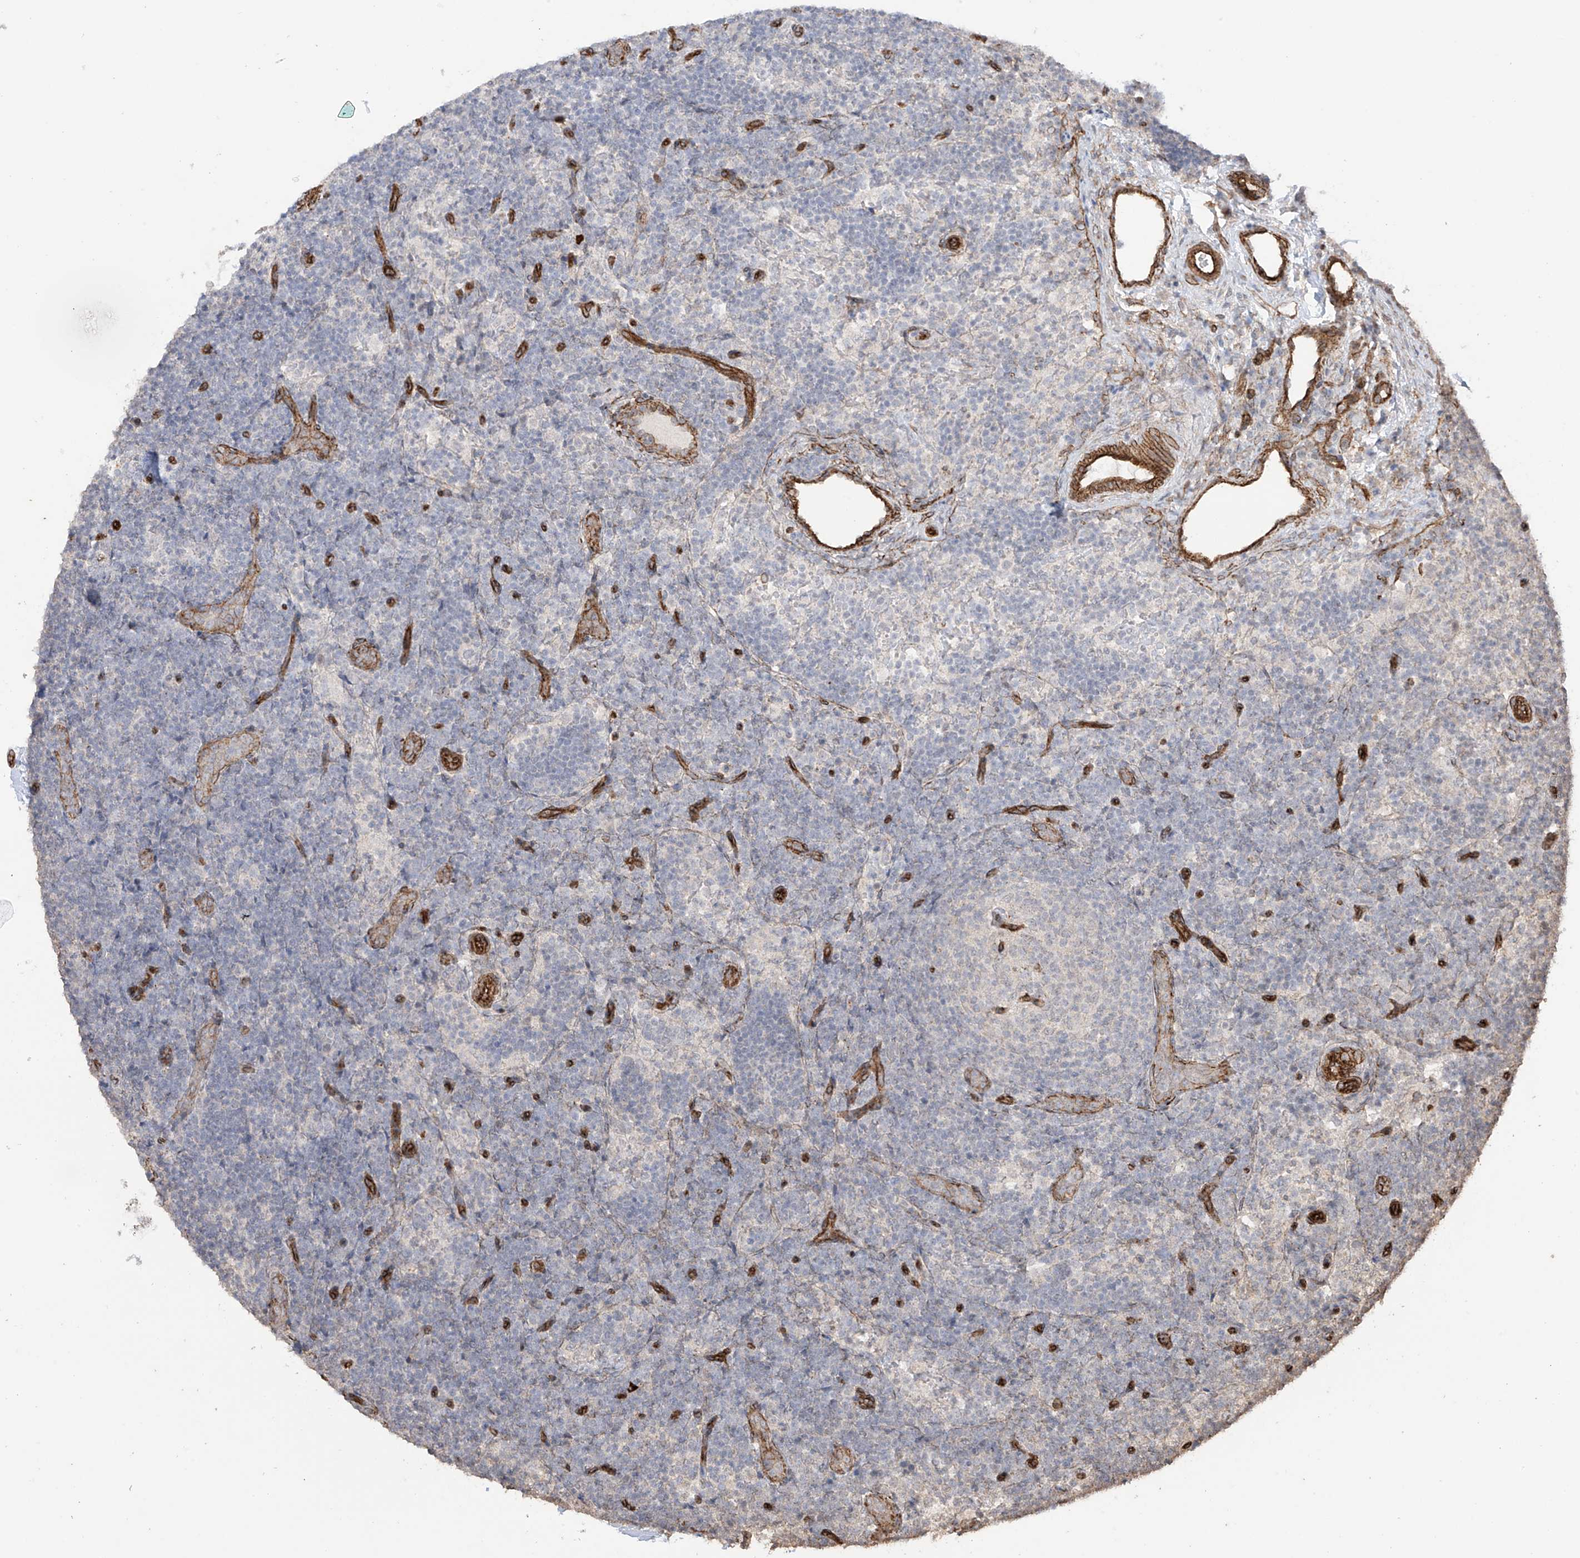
{"staining": {"intensity": "negative", "quantity": "none", "location": "none"}, "tissue": "lymph node", "cell_type": "Germinal center cells", "image_type": "normal", "snomed": [{"axis": "morphology", "description": "Normal tissue, NOS"}, {"axis": "topography", "description": "Lymph node"}], "caption": "There is no significant positivity in germinal center cells of lymph node. (Stains: DAB (3,3'-diaminobenzidine) IHC with hematoxylin counter stain, Microscopy: brightfield microscopy at high magnification).", "gene": "TTLL5", "patient": {"sex": "female", "age": 22}}